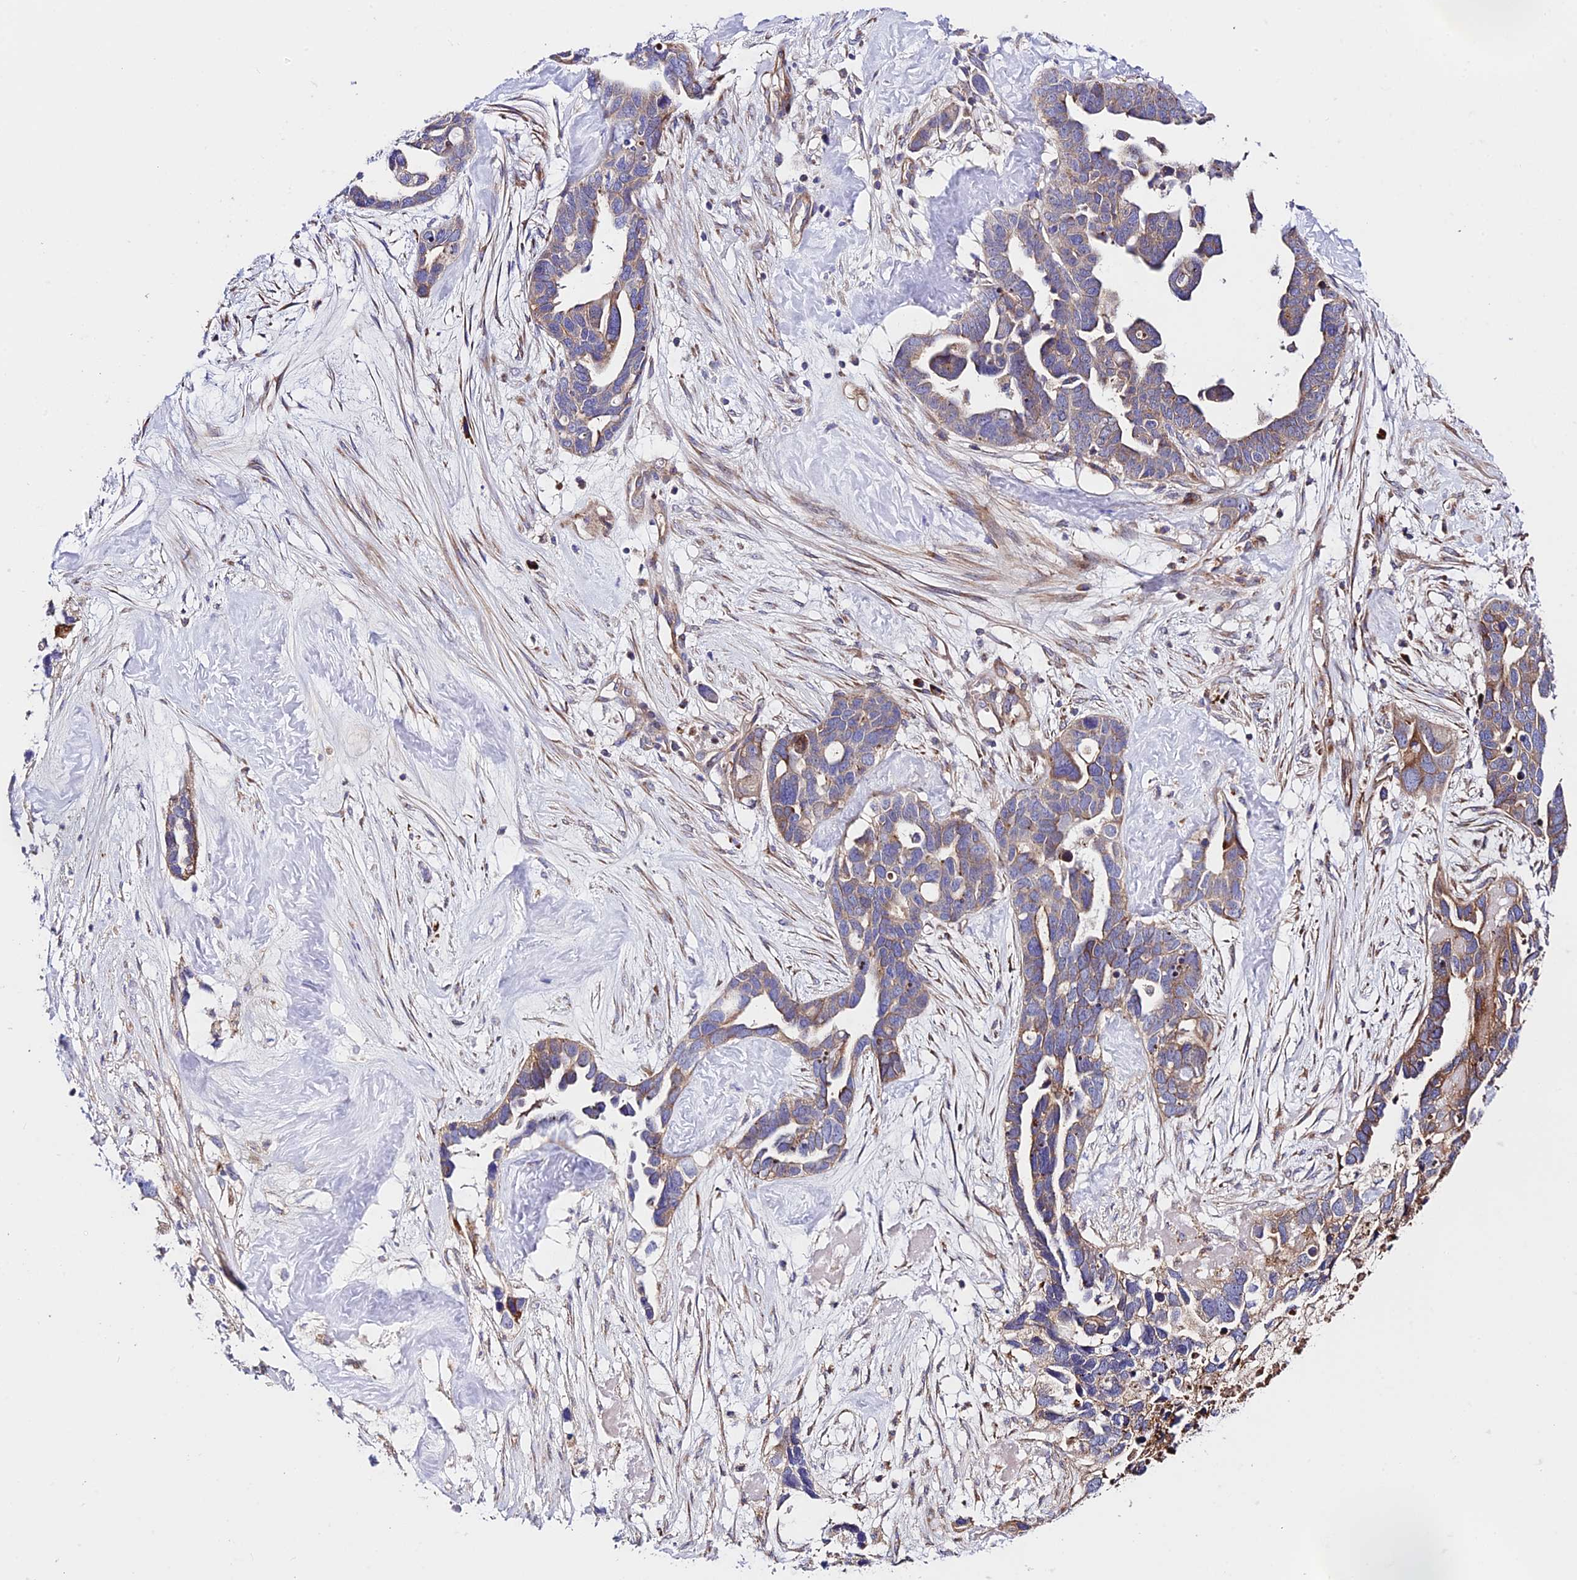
{"staining": {"intensity": "weak", "quantity": "25%-75%", "location": "cytoplasmic/membranous"}, "tissue": "ovarian cancer", "cell_type": "Tumor cells", "image_type": "cancer", "snomed": [{"axis": "morphology", "description": "Cystadenocarcinoma, serous, NOS"}, {"axis": "topography", "description": "Ovary"}], "caption": "A high-resolution photomicrograph shows immunohistochemistry (IHC) staining of ovarian cancer, which demonstrates weak cytoplasmic/membranous positivity in approximately 25%-75% of tumor cells. The protein is shown in brown color, while the nuclei are stained blue.", "gene": "VPS13C", "patient": {"sex": "female", "age": 54}}